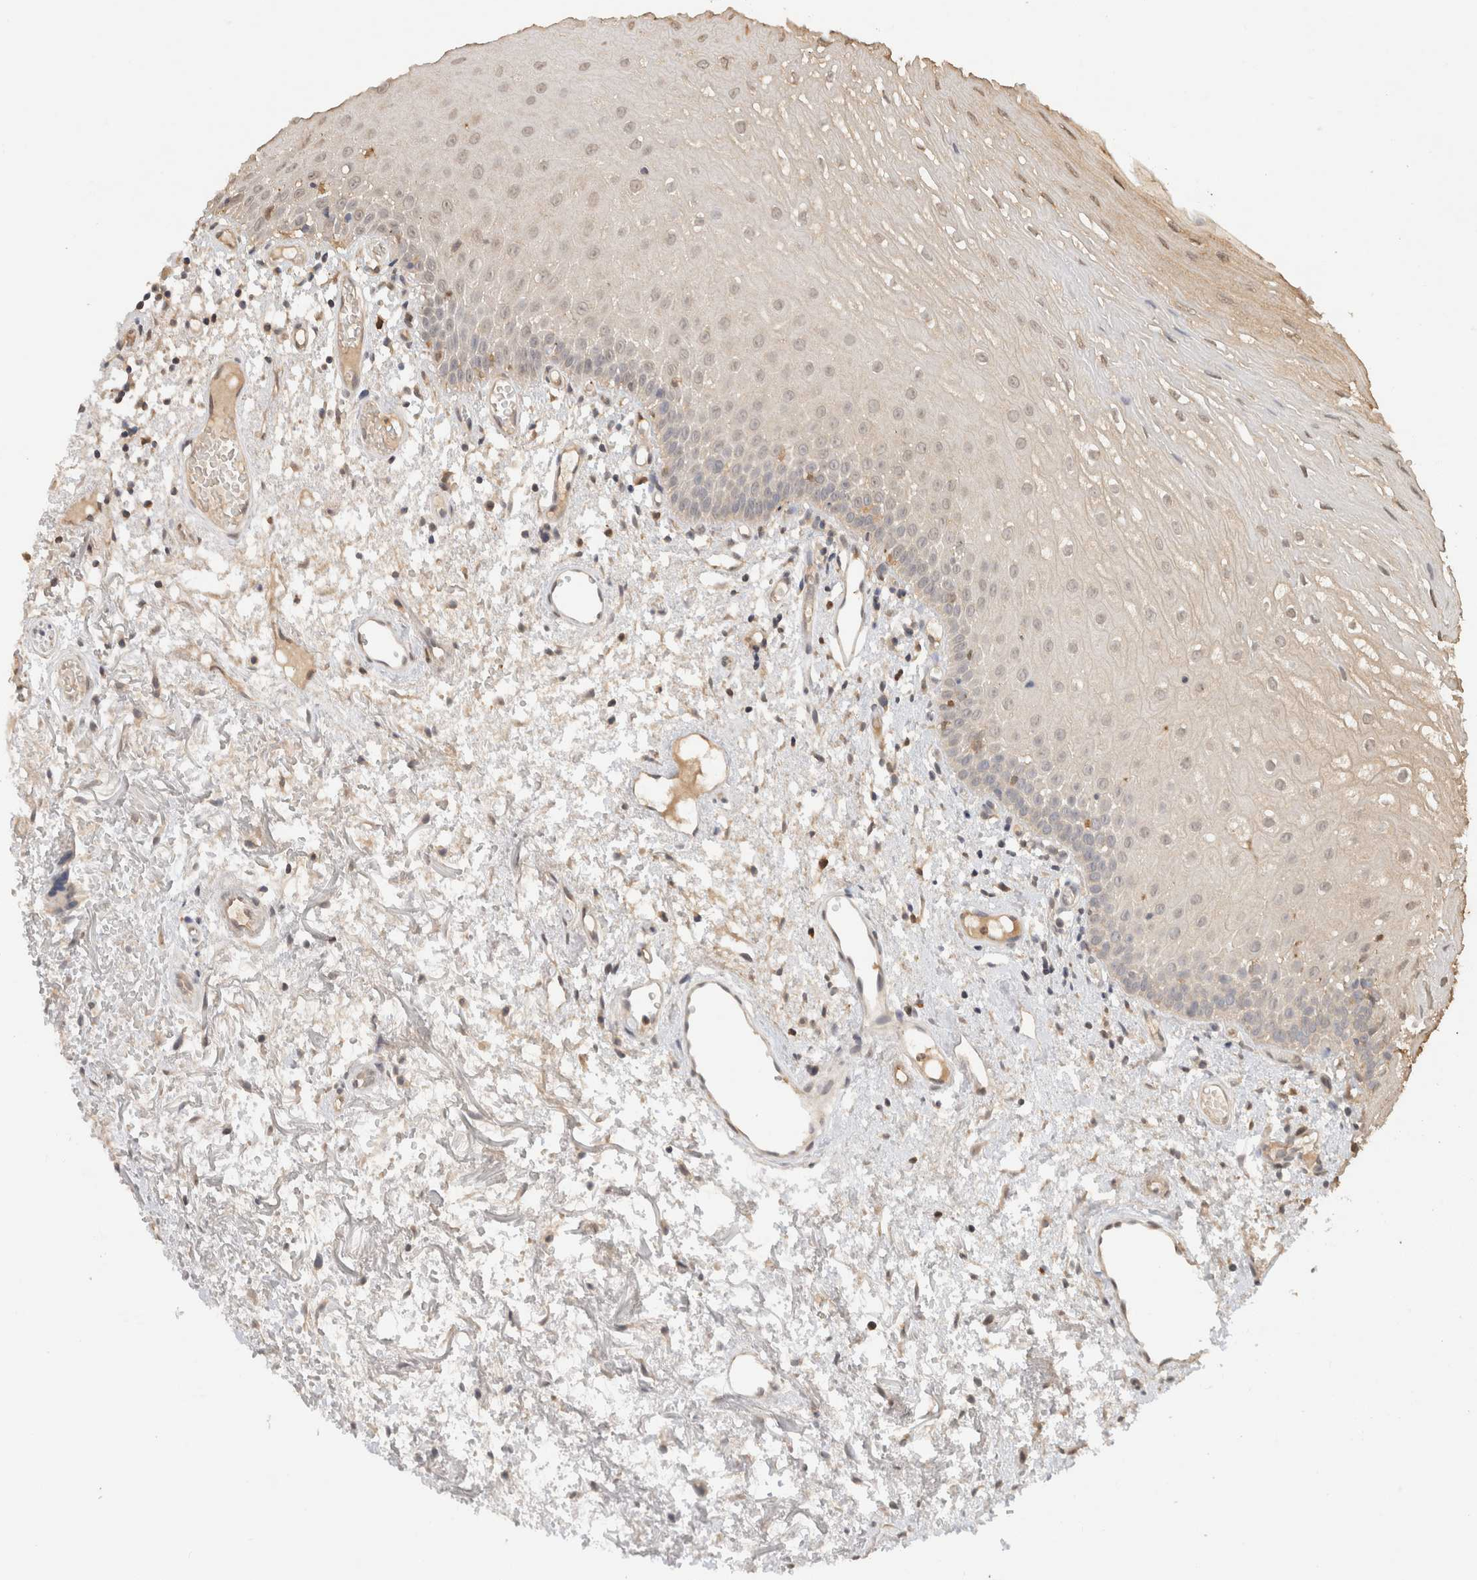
{"staining": {"intensity": "weak", "quantity": "<25%", "location": "nuclear"}, "tissue": "oral mucosa", "cell_type": "Squamous epithelial cells", "image_type": "normal", "snomed": [{"axis": "morphology", "description": "Normal tissue, NOS"}, {"axis": "topography", "description": "Oral tissue"}], "caption": "Image shows no significant protein expression in squamous epithelial cells of benign oral mucosa. The staining is performed using DAB (3,3'-diaminobenzidine) brown chromogen with nuclei counter-stained in using hematoxylin.", "gene": "YWHAH", "patient": {"sex": "male", "age": 52}}